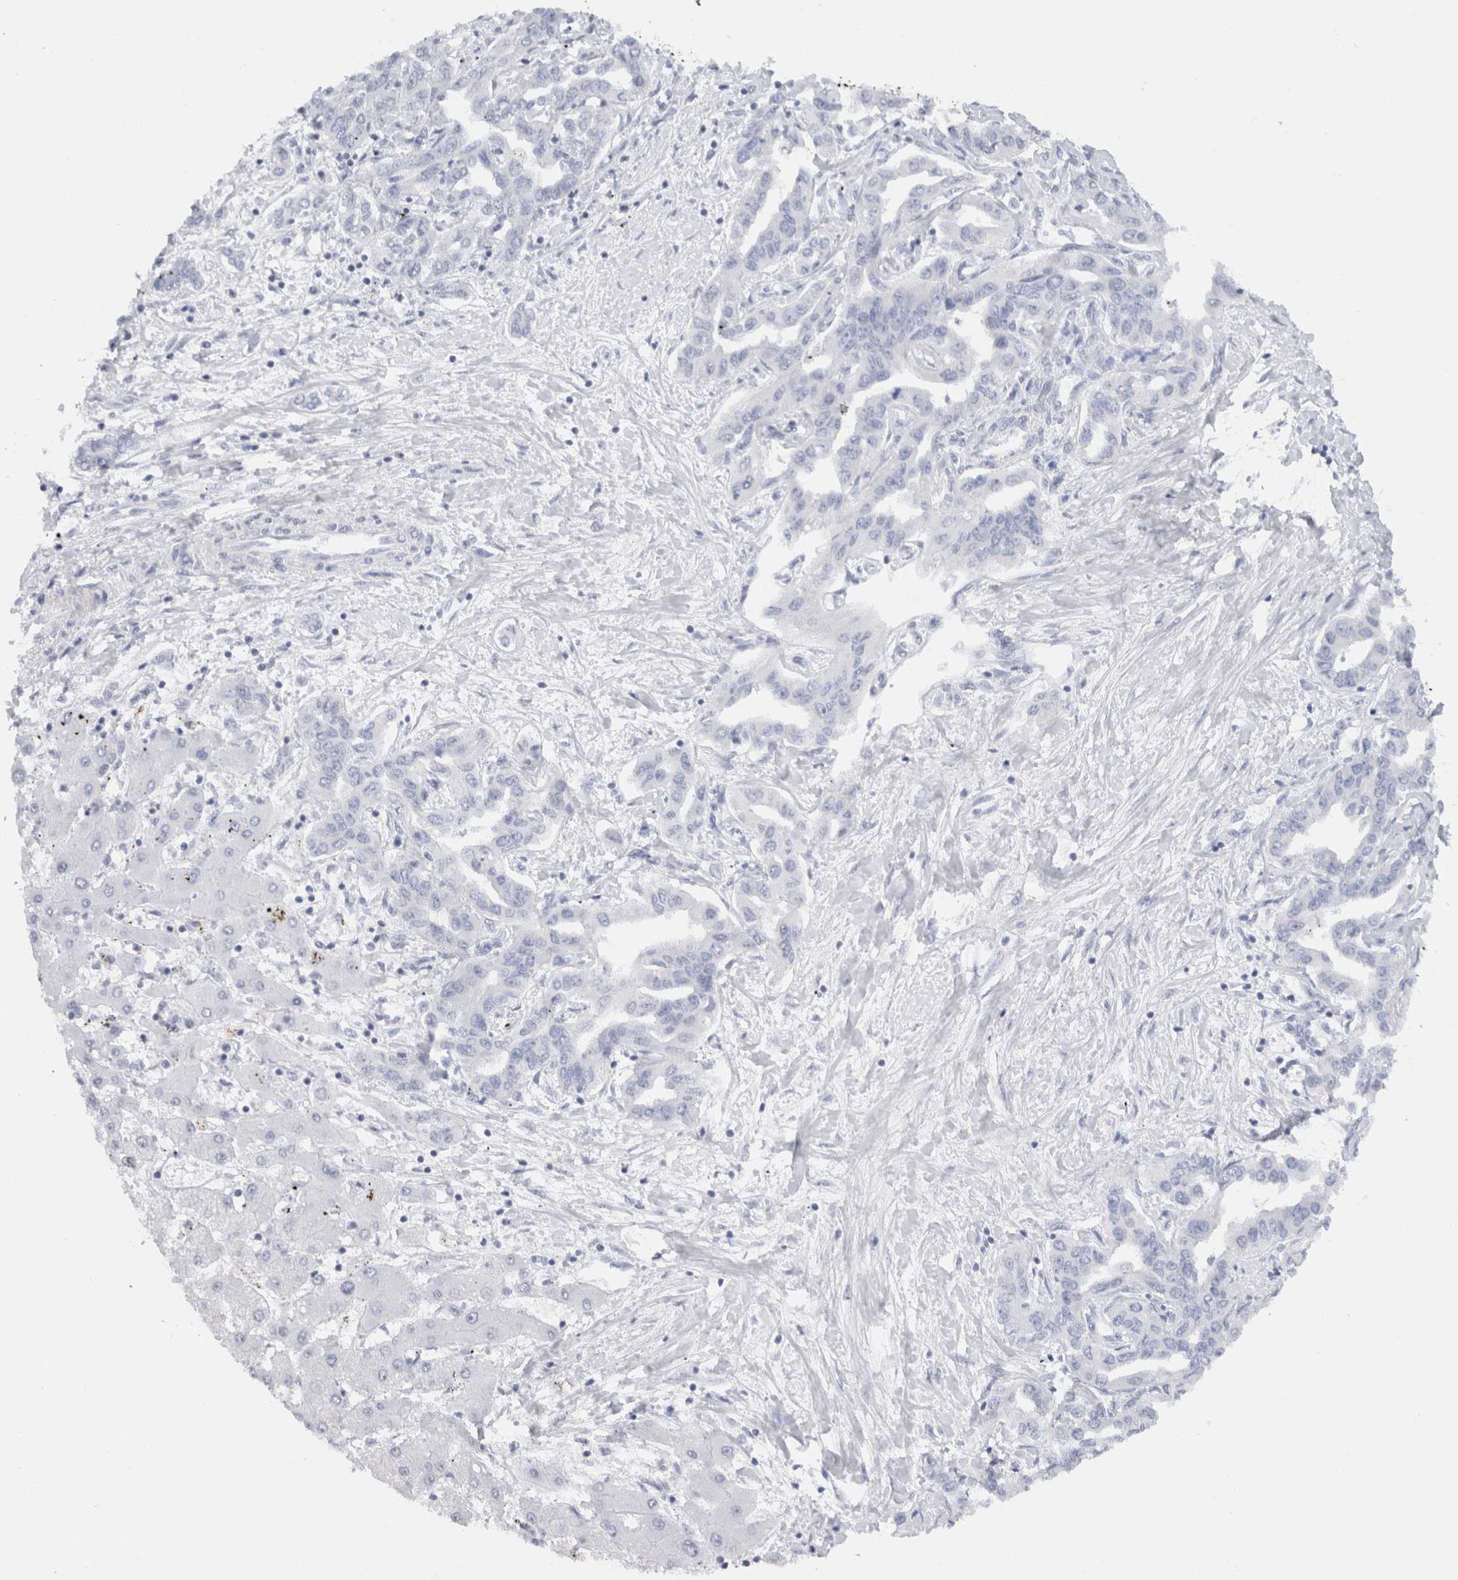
{"staining": {"intensity": "negative", "quantity": "none", "location": "none"}, "tissue": "liver cancer", "cell_type": "Tumor cells", "image_type": "cancer", "snomed": [{"axis": "morphology", "description": "Cholangiocarcinoma"}, {"axis": "topography", "description": "Liver"}], "caption": "This is a histopathology image of immunohistochemistry staining of liver cholangiocarcinoma, which shows no staining in tumor cells. The staining is performed using DAB (3,3'-diaminobenzidine) brown chromogen with nuclei counter-stained in using hematoxylin.", "gene": "C9orf50", "patient": {"sex": "male", "age": 59}}